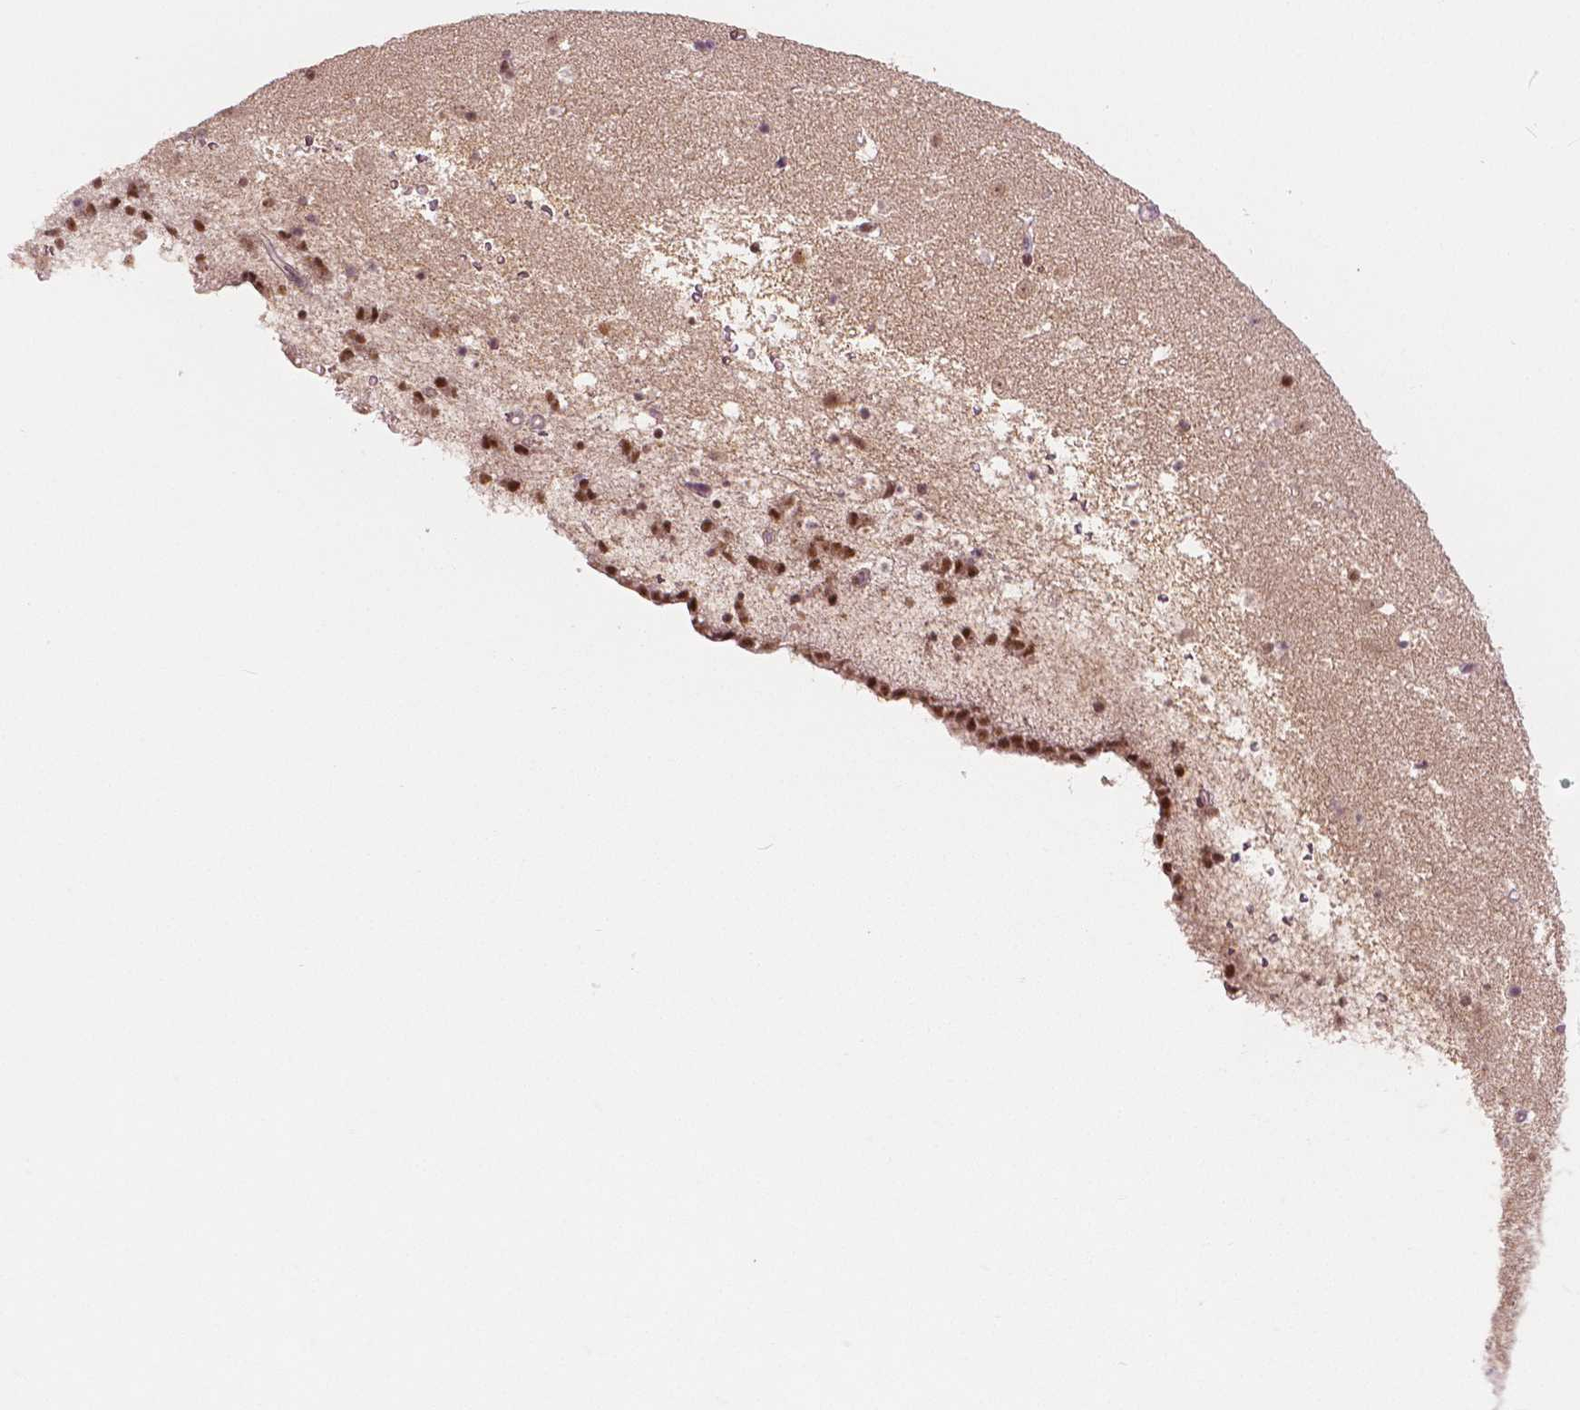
{"staining": {"intensity": "moderate", "quantity": ">75%", "location": "nuclear"}, "tissue": "caudate", "cell_type": "Glial cells", "image_type": "normal", "snomed": [{"axis": "morphology", "description": "Normal tissue, NOS"}, {"axis": "topography", "description": "Lateral ventricle wall"}], "caption": "Caudate stained with a brown dye shows moderate nuclear positive expression in about >75% of glial cells.", "gene": "NSD2", "patient": {"sex": "female", "age": 42}}